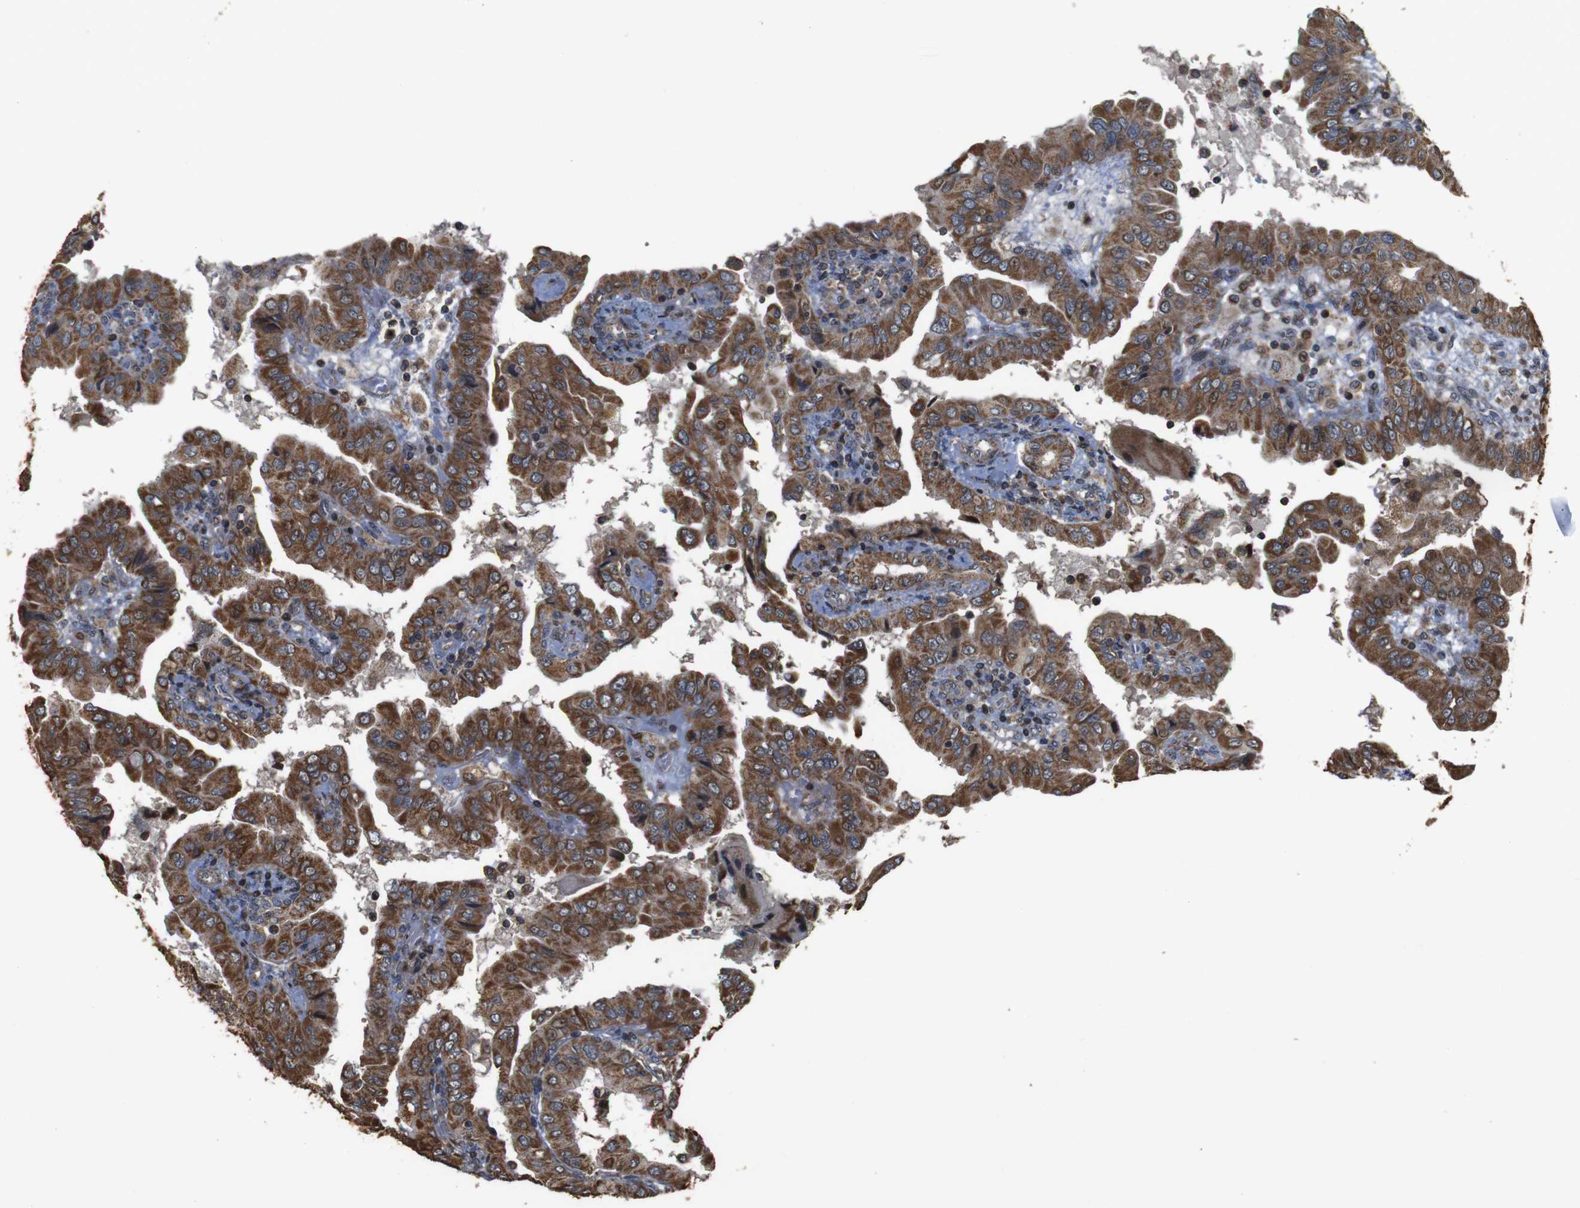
{"staining": {"intensity": "moderate", "quantity": ">75%", "location": "cytoplasmic/membranous"}, "tissue": "thyroid cancer", "cell_type": "Tumor cells", "image_type": "cancer", "snomed": [{"axis": "morphology", "description": "Papillary adenocarcinoma, NOS"}, {"axis": "topography", "description": "Thyroid gland"}], "caption": "A photomicrograph of human papillary adenocarcinoma (thyroid) stained for a protein reveals moderate cytoplasmic/membranous brown staining in tumor cells. The protein of interest is shown in brown color, while the nuclei are stained blue.", "gene": "SNN", "patient": {"sex": "male", "age": 33}}